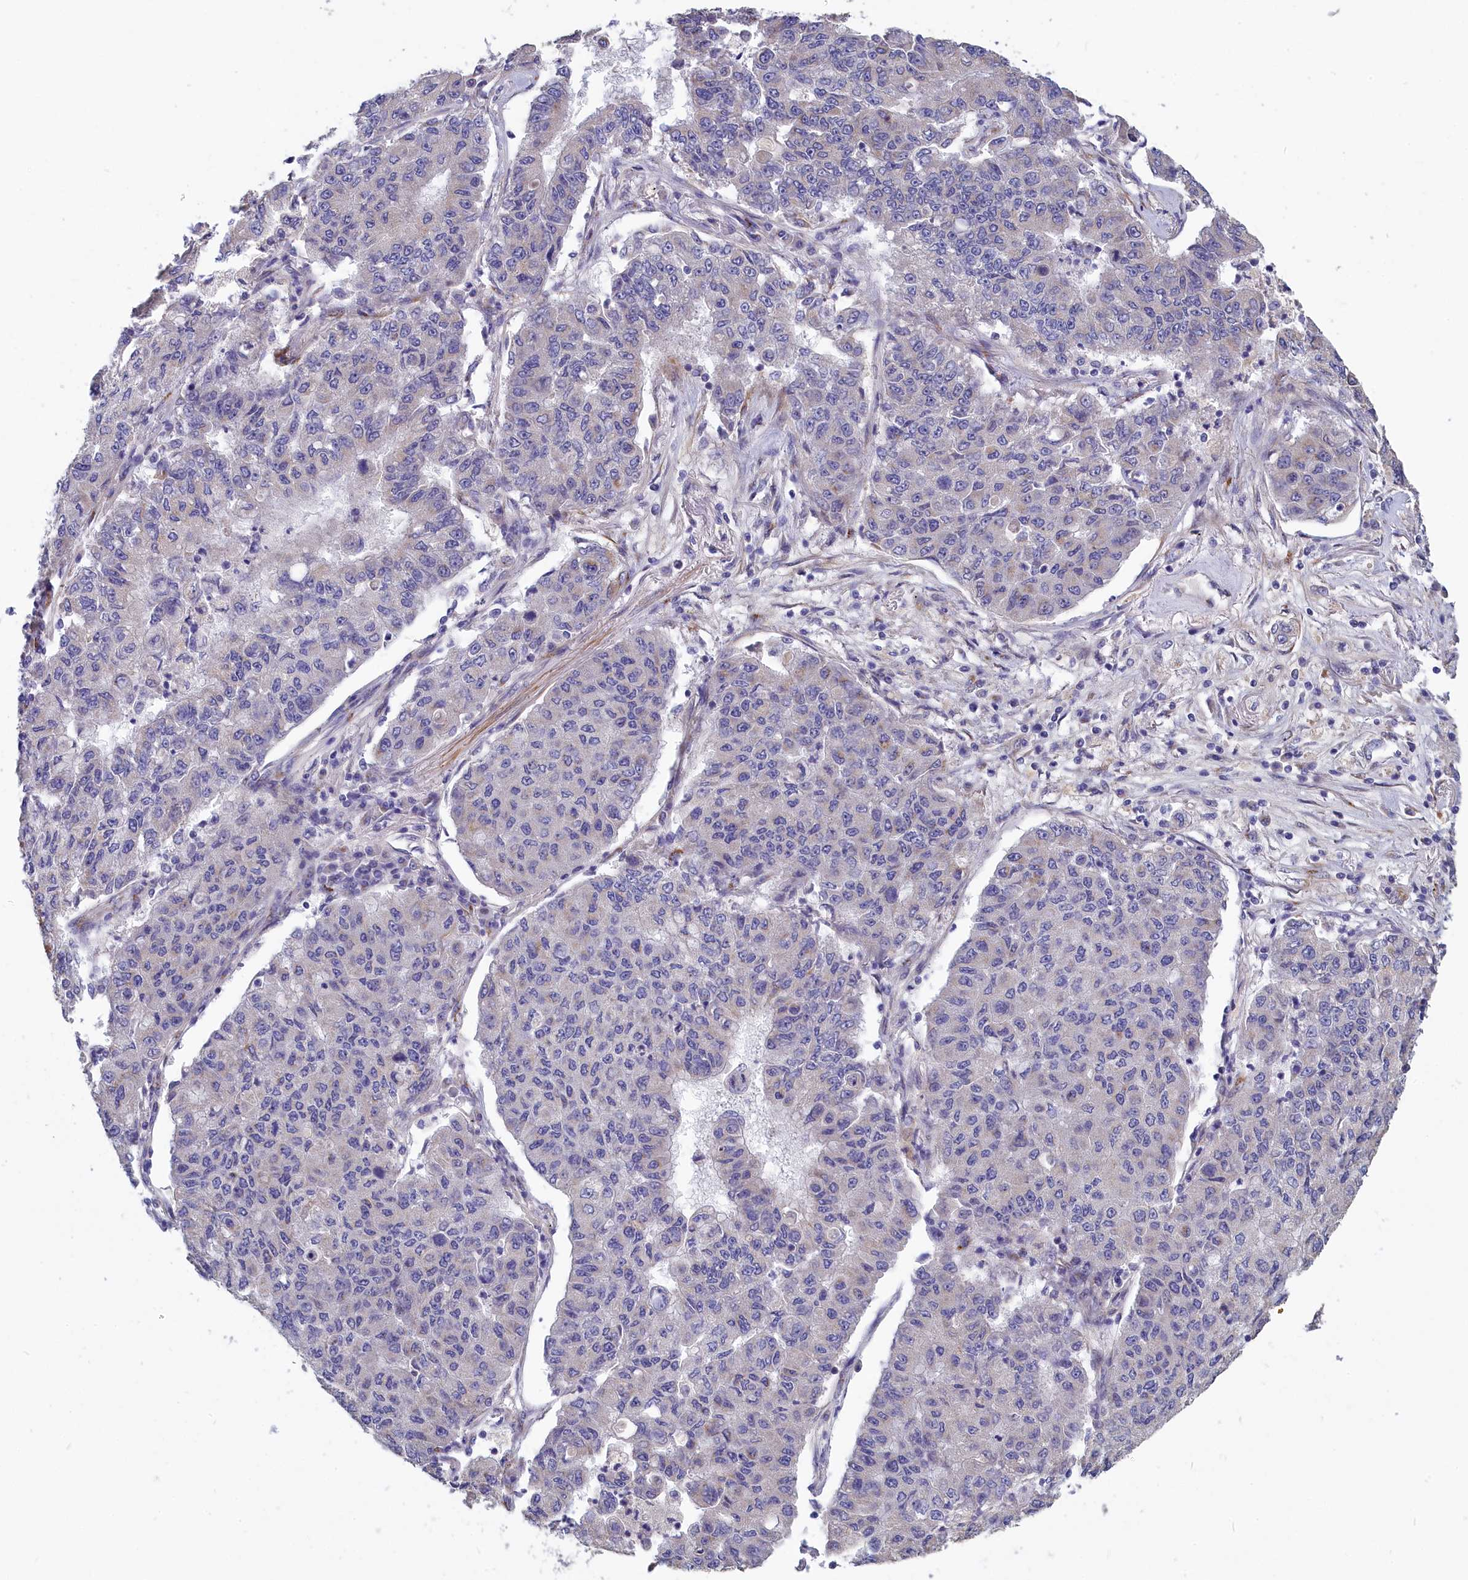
{"staining": {"intensity": "negative", "quantity": "none", "location": "none"}, "tissue": "lung cancer", "cell_type": "Tumor cells", "image_type": "cancer", "snomed": [{"axis": "morphology", "description": "Squamous cell carcinoma, NOS"}, {"axis": "topography", "description": "Lung"}], "caption": "Immunohistochemistry (IHC) histopathology image of lung cancer stained for a protein (brown), which demonstrates no expression in tumor cells.", "gene": "TUBGCP4", "patient": {"sex": "male", "age": 74}}